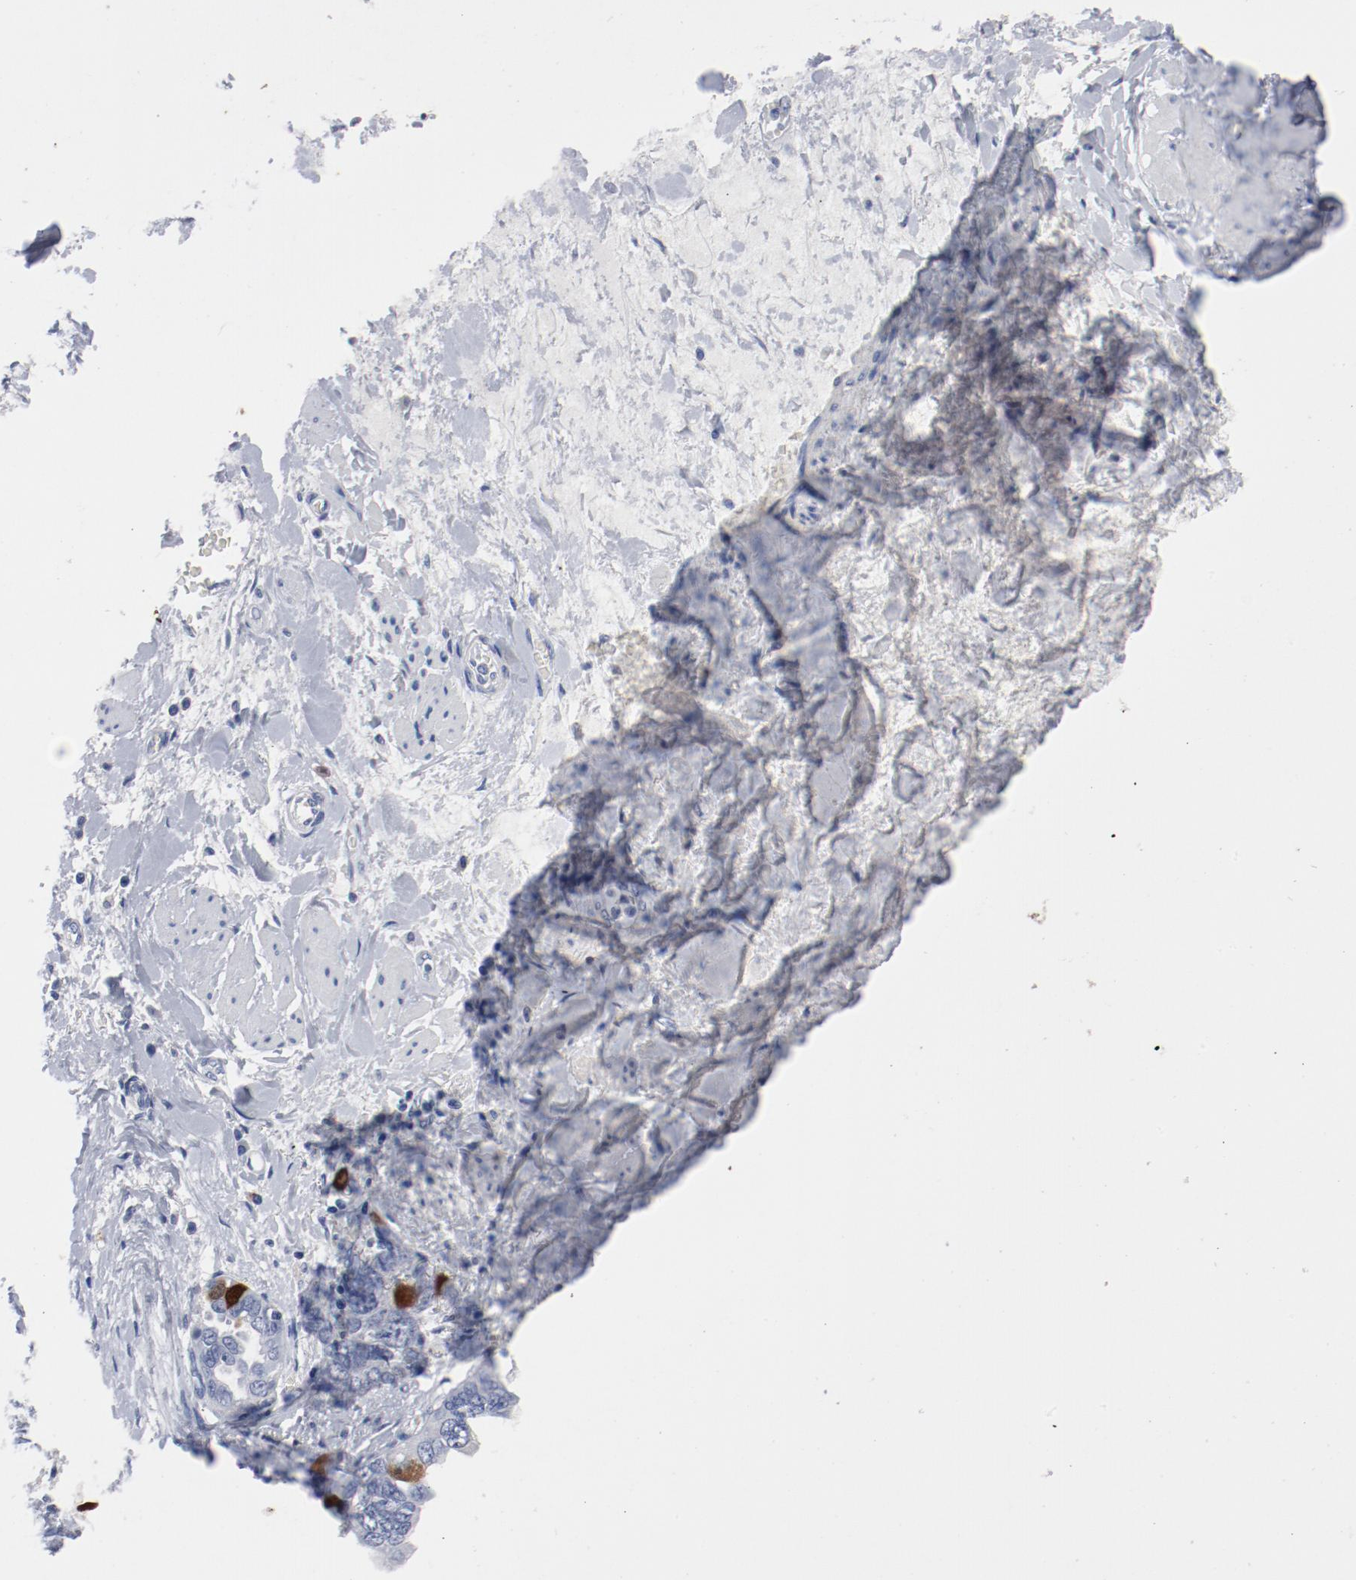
{"staining": {"intensity": "strong", "quantity": "<25%", "location": "nuclear"}, "tissue": "ovarian cancer", "cell_type": "Tumor cells", "image_type": "cancer", "snomed": [{"axis": "morphology", "description": "Cystadenocarcinoma, serous, NOS"}, {"axis": "topography", "description": "Ovary"}], "caption": "This image demonstrates immunohistochemistry (IHC) staining of ovarian serous cystadenocarcinoma, with medium strong nuclear staining in about <25% of tumor cells.", "gene": "CDC20", "patient": {"sex": "female", "age": 63}}